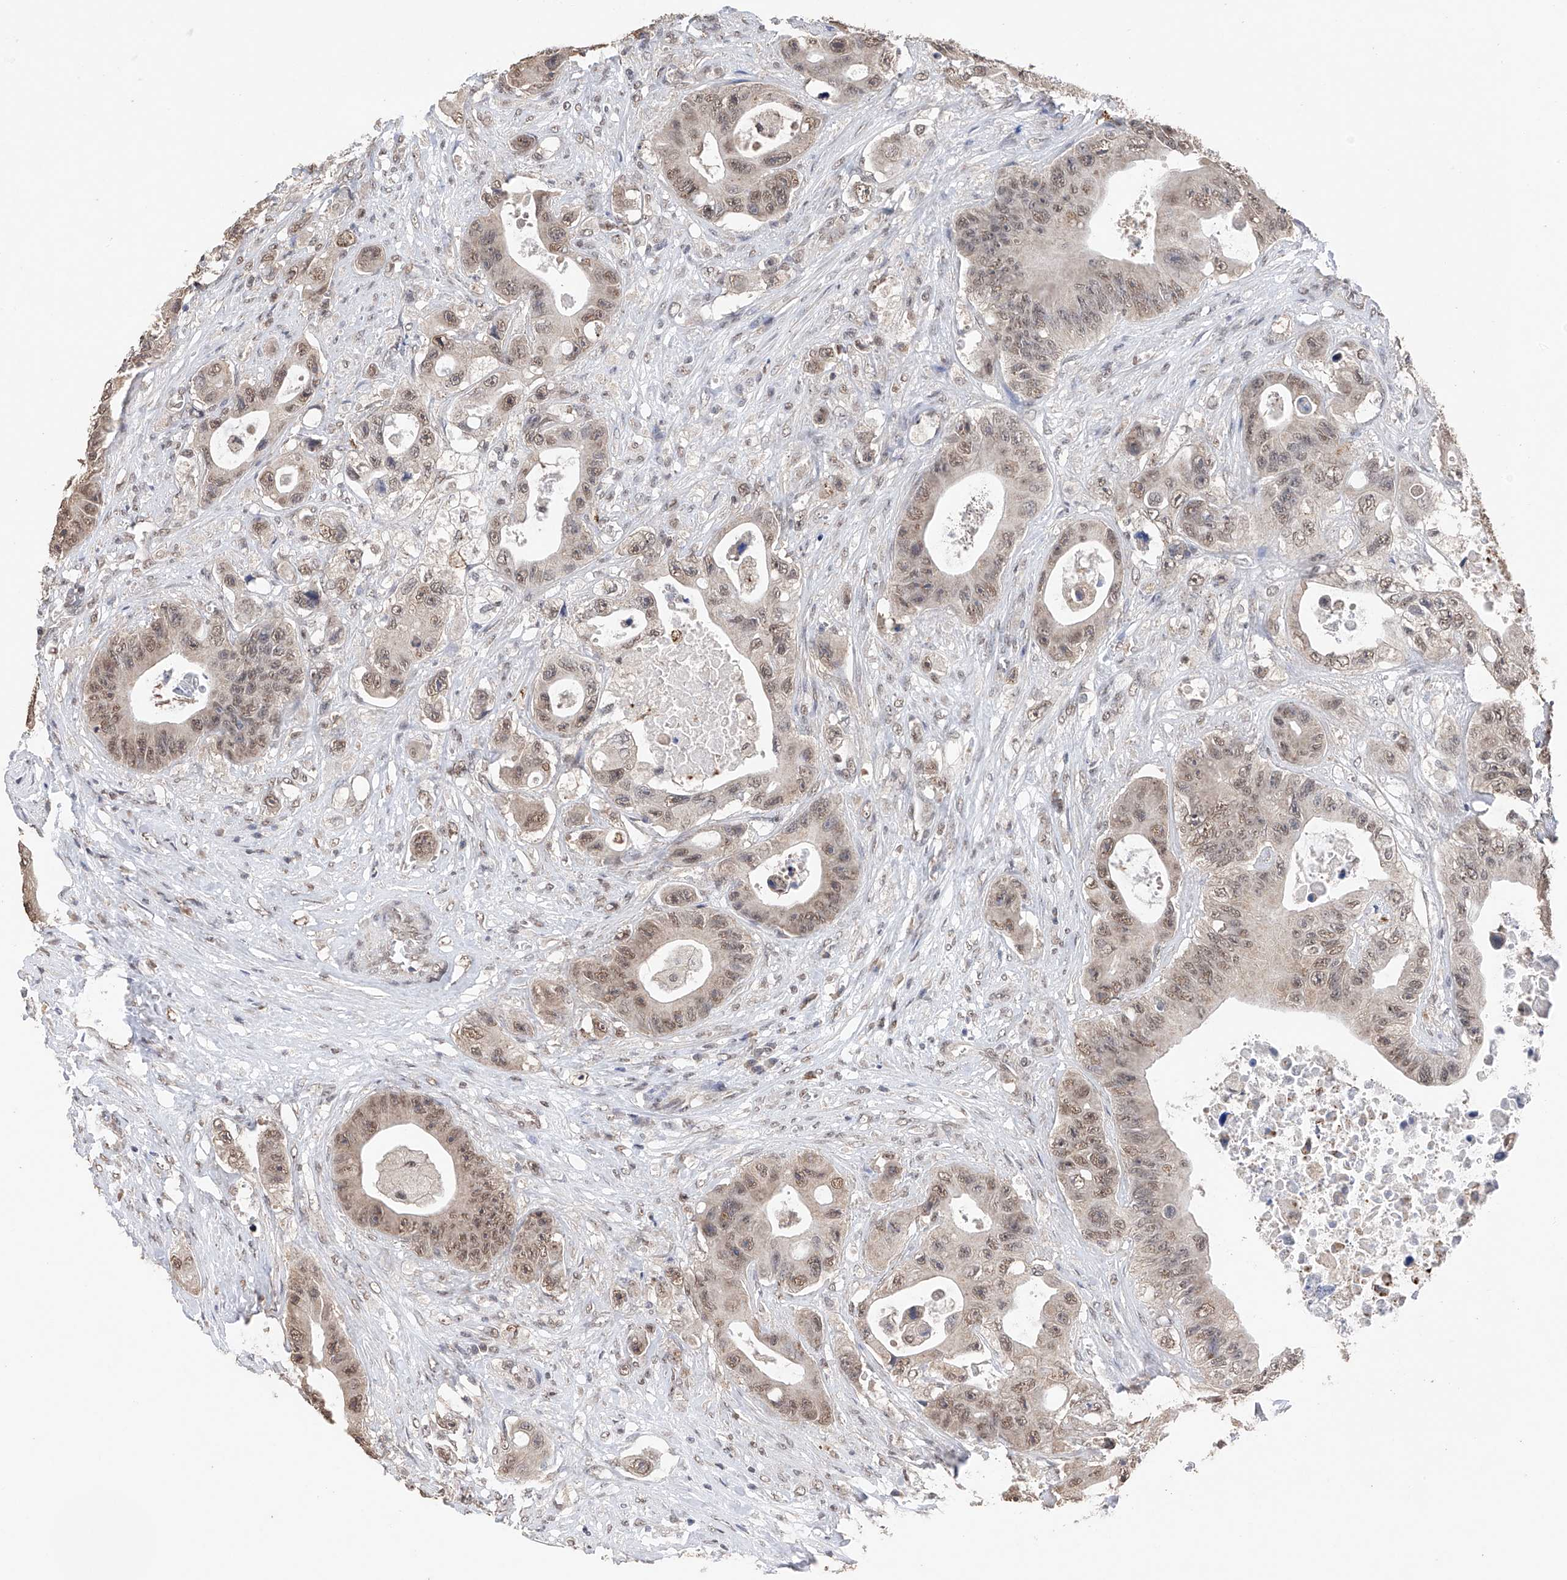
{"staining": {"intensity": "weak", "quantity": ">75%", "location": "nuclear"}, "tissue": "colorectal cancer", "cell_type": "Tumor cells", "image_type": "cancer", "snomed": [{"axis": "morphology", "description": "Adenocarcinoma, NOS"}, {"axis": "topography", "description": "Colon"}], "caption": "Adenocarcinoma (colorectal) tissue exhibits weak nuclear staining in about >75% of tumor cells, visualized by immunohistochemistry.", "gene": "DMAP1", "patient": {"sex": "female", "age": 46}}